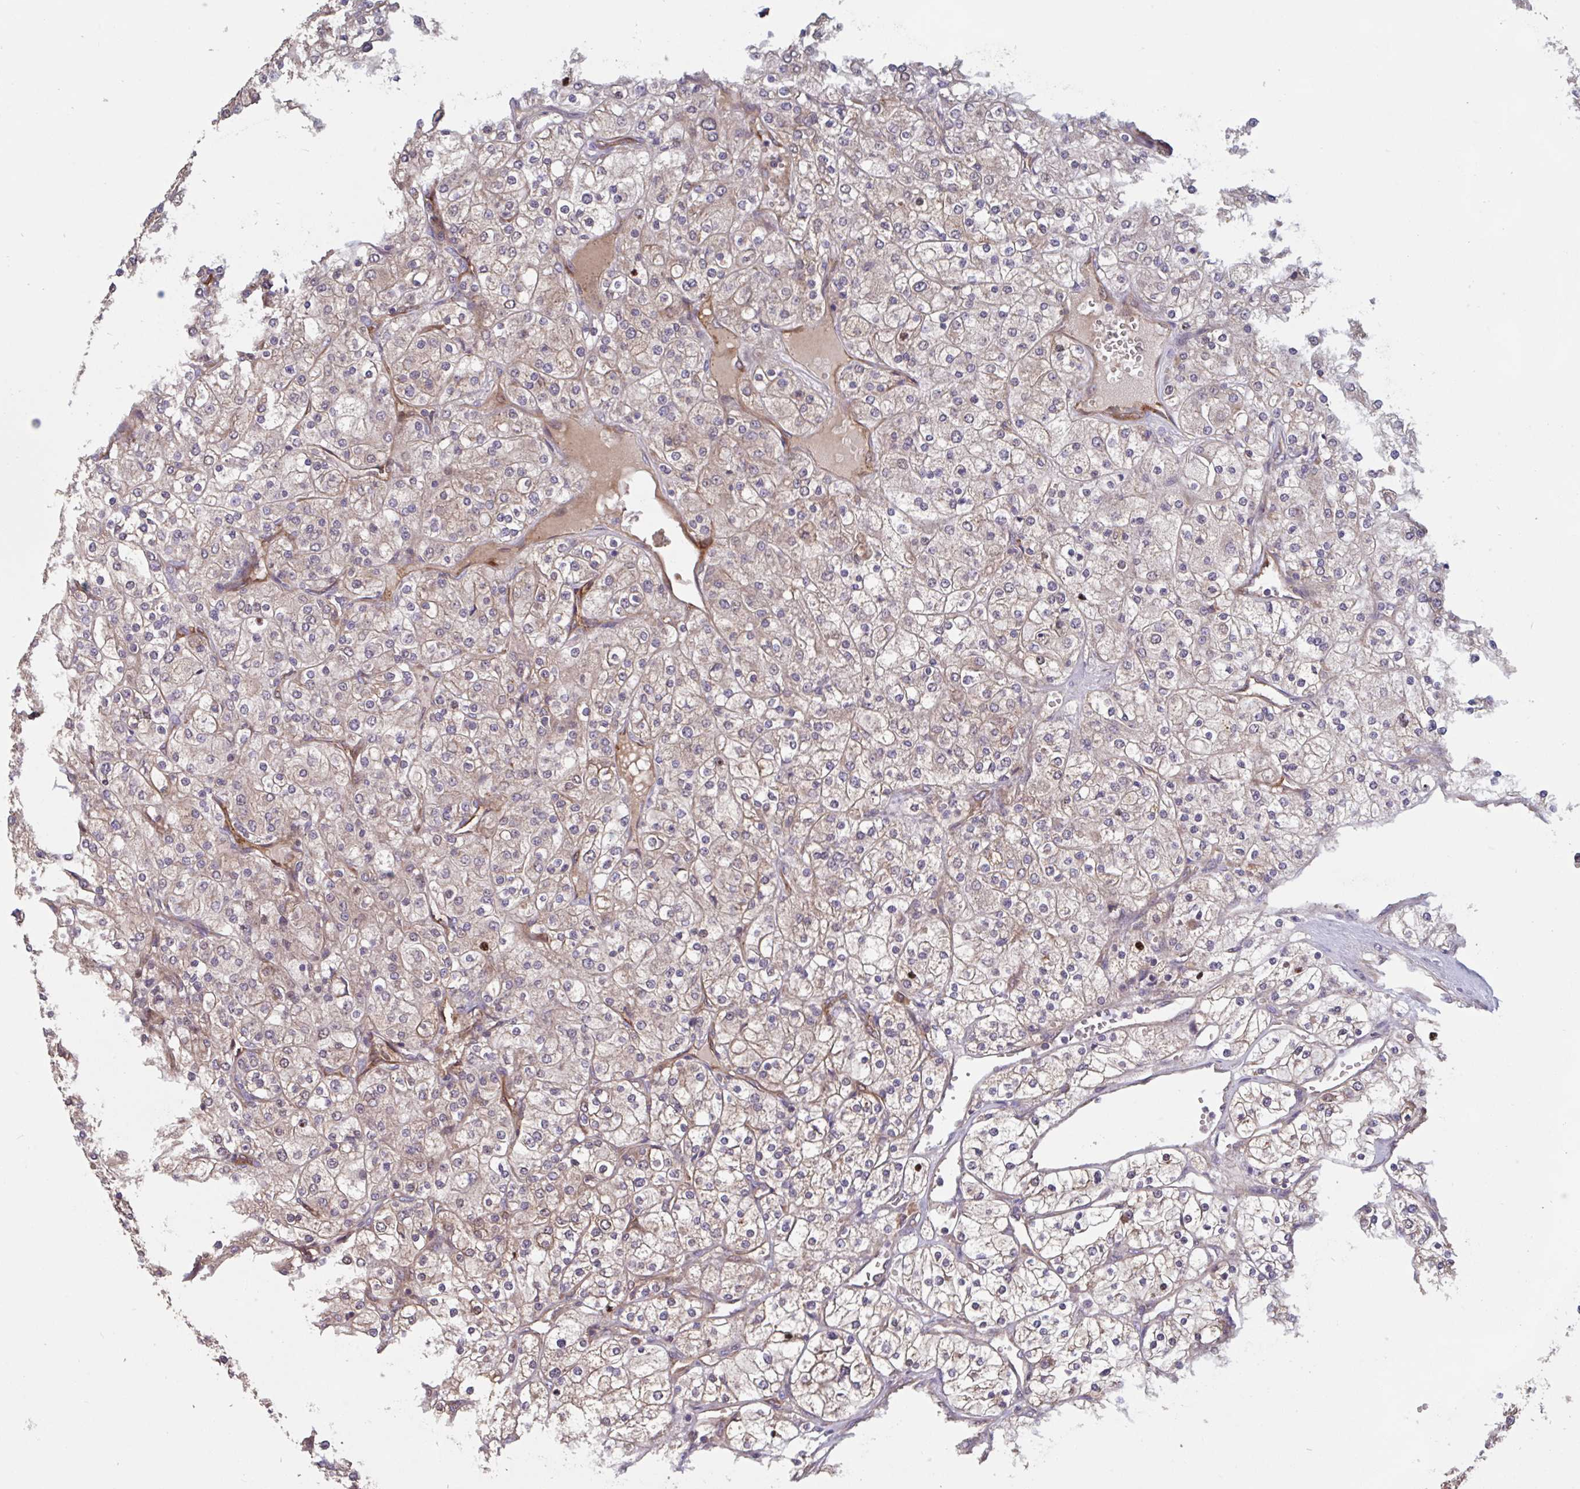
{"staining": {"intensity": "weak", "quantity": ">75%", "location": "cytoplasmic/membranous"}, "tissue": "renal cancer", "cell_type": "Tumor cells", "image_type": "cancer", "snomed": [{"axis": "morphology", "description": "Adenocarcinoma, NOS"}, {"axis": "topography", "description": "Kidney"}], "caption": "Immunohistochemical staining of adenocarcinoma (renal) demonstrates low levels of weak cytoplasmic/membranous protein staining in about >75% of tumor cells.", "gene": "CD1E", "patient": {"sex": "male", "age": 80}}